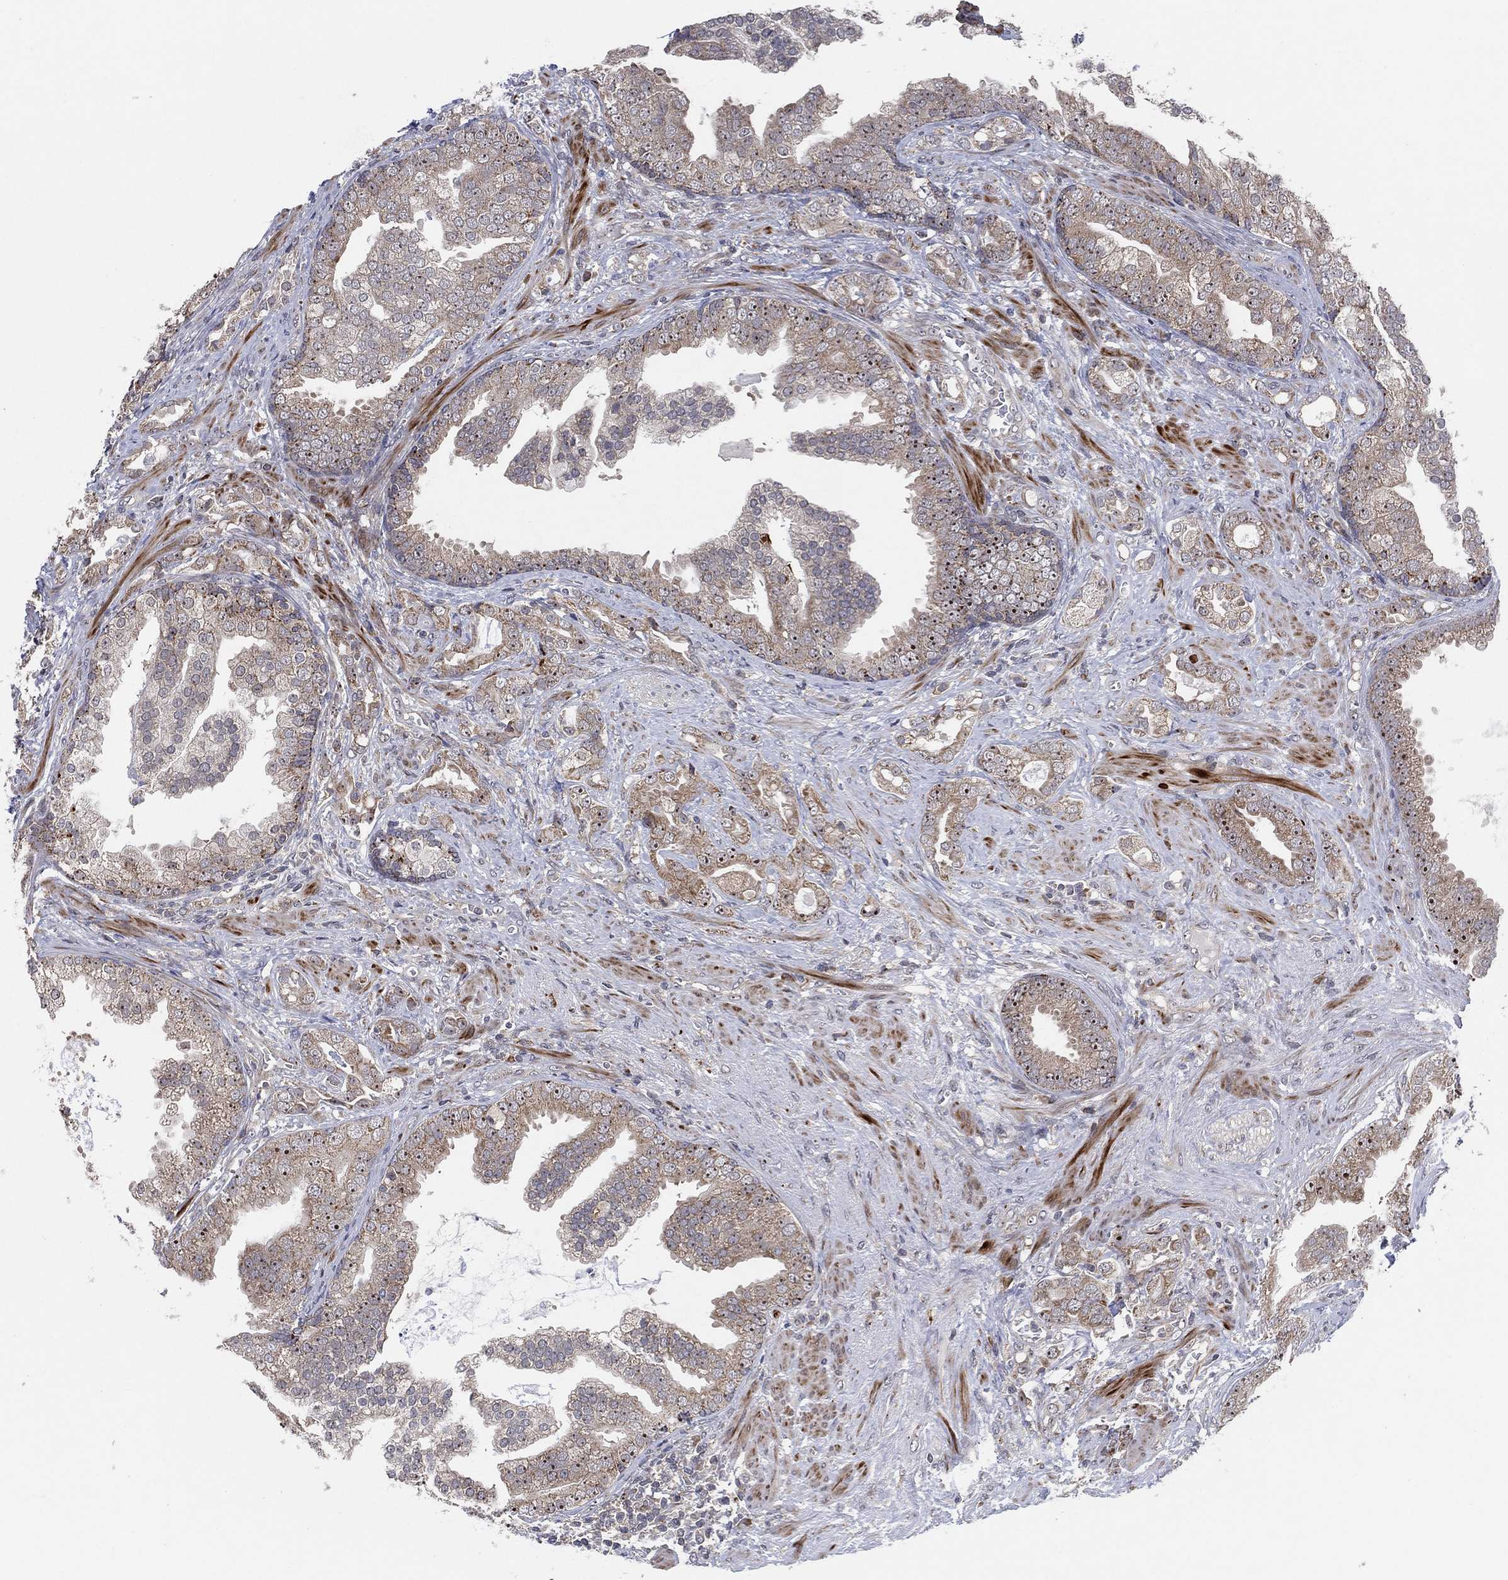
{"staining": {"intensity": "weak", "quantity": "25%-75%", "location": "cytoplasmic/membranous,nuclear"}, "tissue": "prostate cancer", "cell_type": "Tumor cells", "image_type": "cancer", "snomed": [{"axis": "morphology", "description": "Adenocarcinoma, NOS"}, {"axis": "topography", "description": "Prostate"}], "caption": "This image reveals immunohistochemistry staining of prostate cancer (adenocarcinoma), with low weak cytoplasmic/membranous and nuclear staining in approximately 25%-75% of tumor cells.", "gene": "FAM104A", "patient": {"sex": "male", "age": 57}}